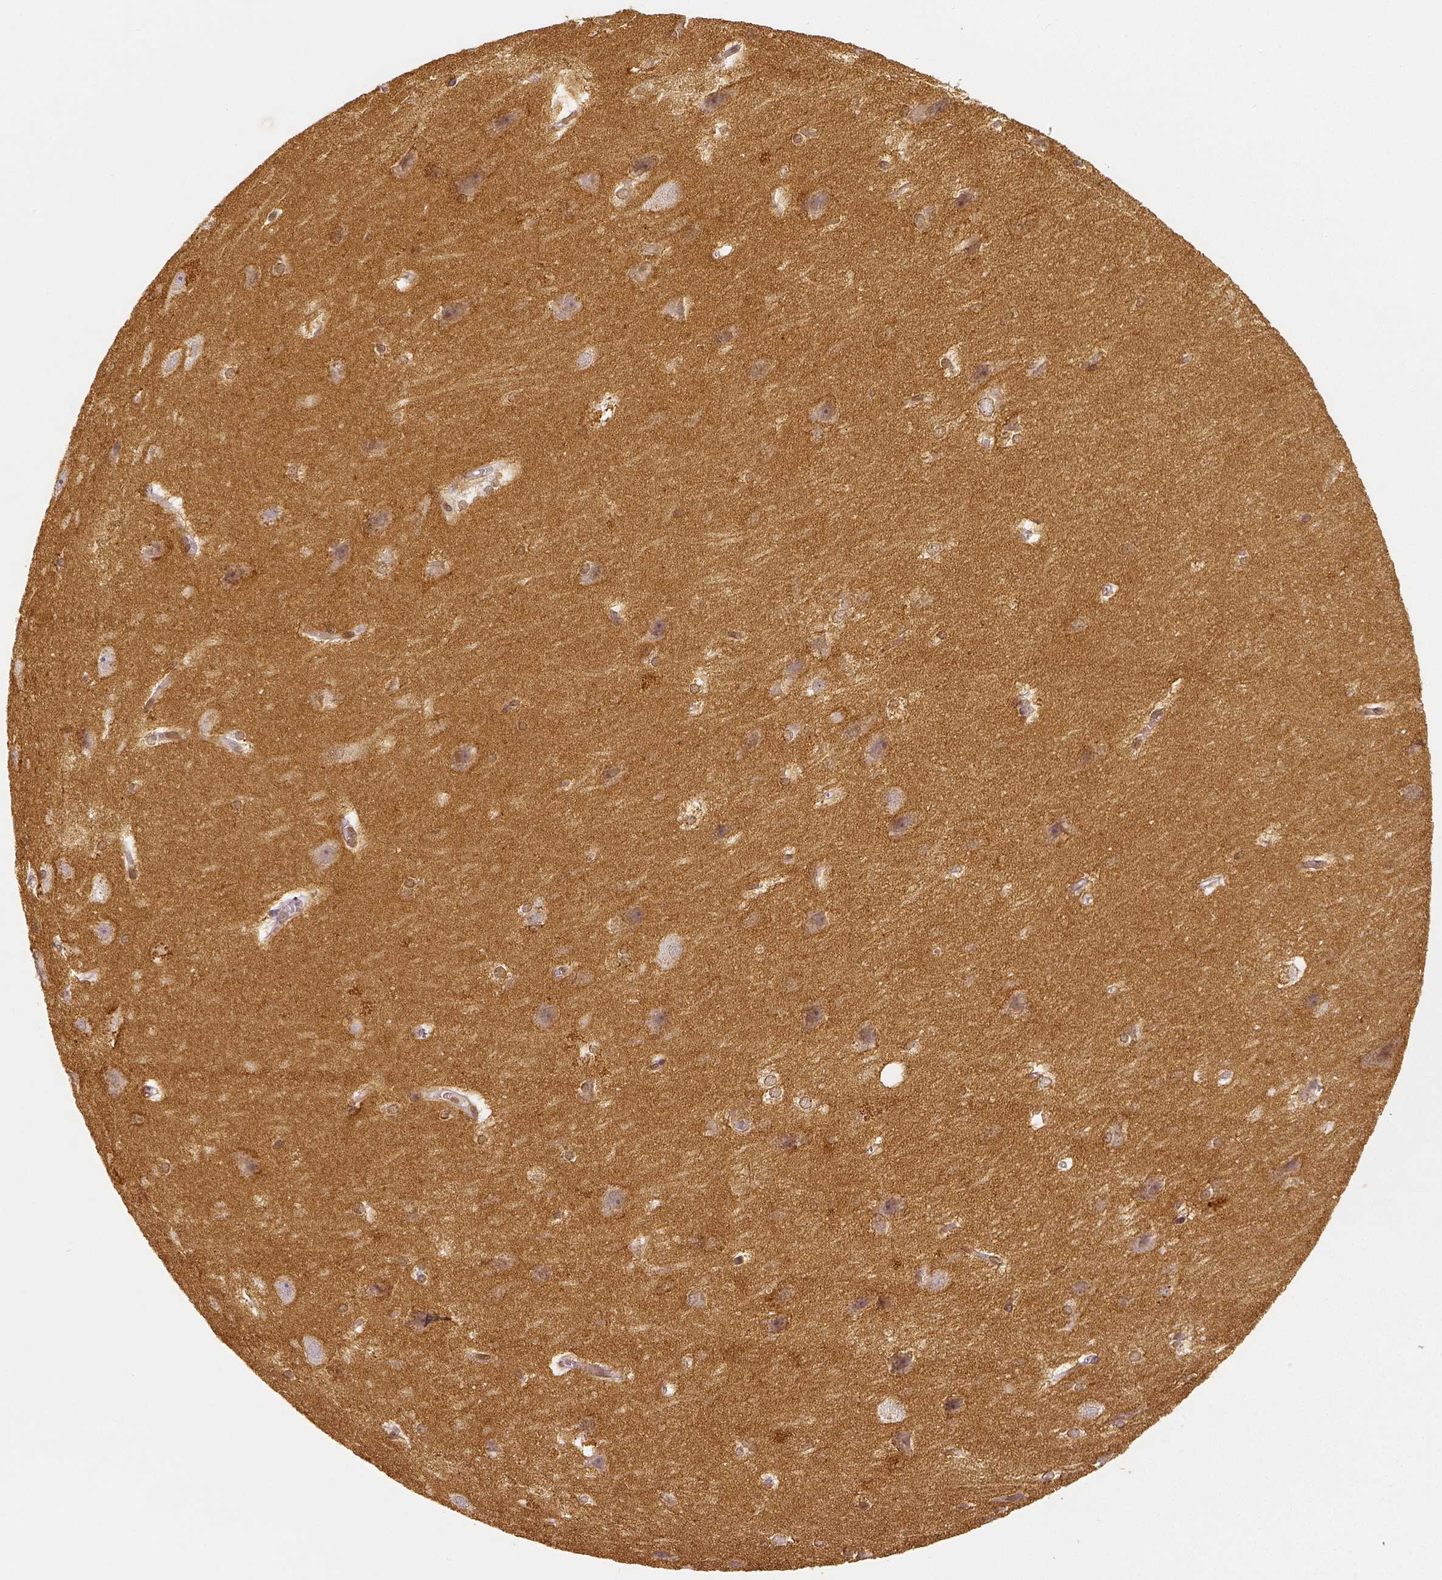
{"staining": {"intensity": "negative", "quantity": "none", "location": "none"}, "tissue": "hippocampus", "cell_type": "Glial cells", "image_type": "normal", "snomed": [{"axis": "morphology", "description": "Normal tissue, NOS"}, {"axis": "topography", "description": "Cerebral cortex"}, {"axis": "topography", "description": "Hippocampus"}], "caption": "High magnification brightfield microscopy of normal hippocampus stained with DAB (3,3'-diaminobenzidine) (brown) and counterstained with hematoxylin (blue): glial cells show no significant staining. Nuclei are stained in blue.", "gene": "THY1", "patient": {"sex": "female", "age": 19}}